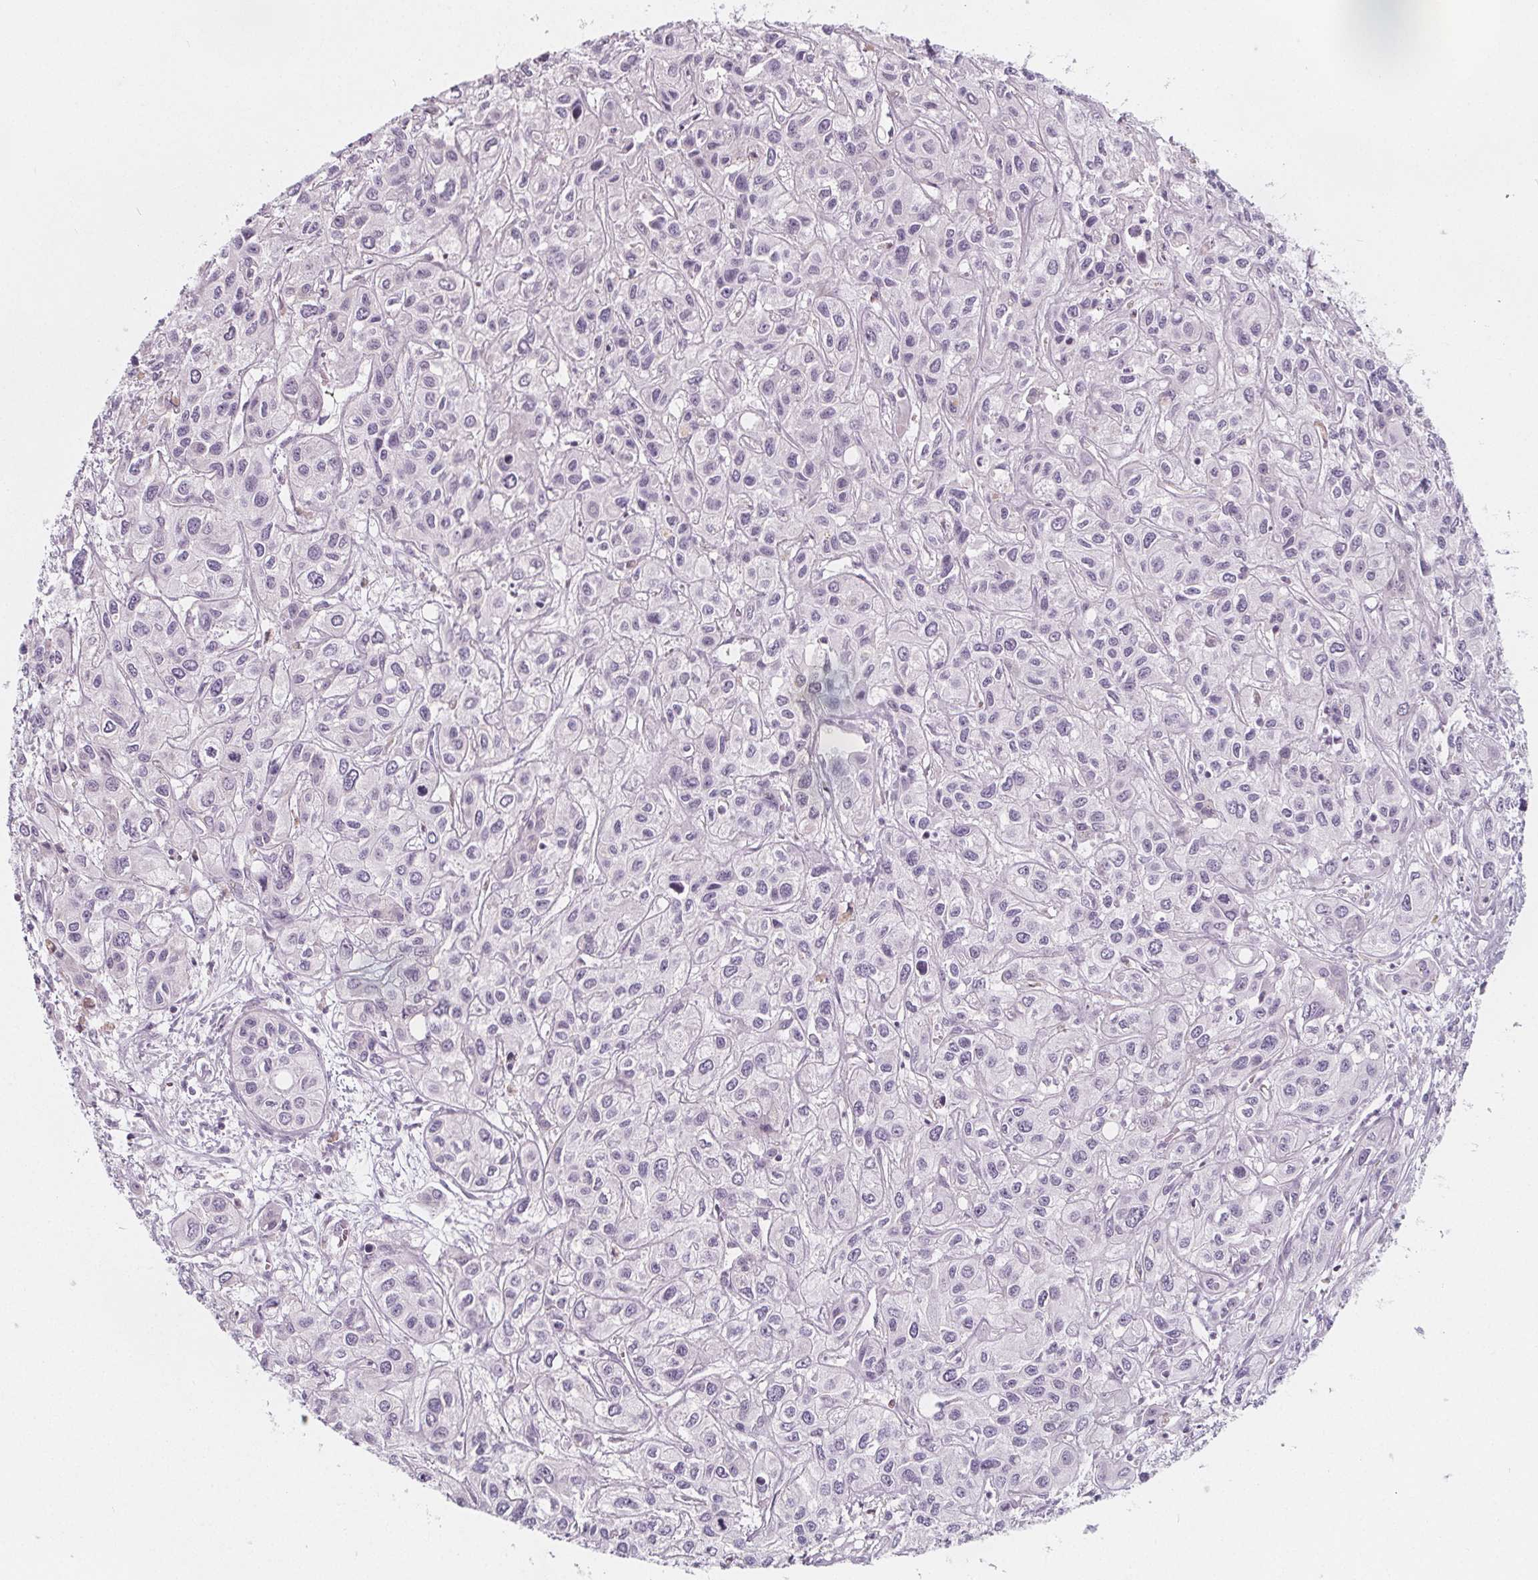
{"staining": {"intensity": "negative", "quantity": "none", "location": "none"}, "tissue": "liver cancer", "cell_type": "Tumor cells", "image_type": "cancer", "snomed": [{"axis": "morphology", "description": "Cholangiocarcinoma"}, {"axis": "topography", "description": "Liver"}], "caption": "This is an immunohistochemistry image of human cholangiocarcinoma (liver). There is no positivity in tumor cells.", "gene": "IL17C", "patient": {"sex": "female", "age": 66}}